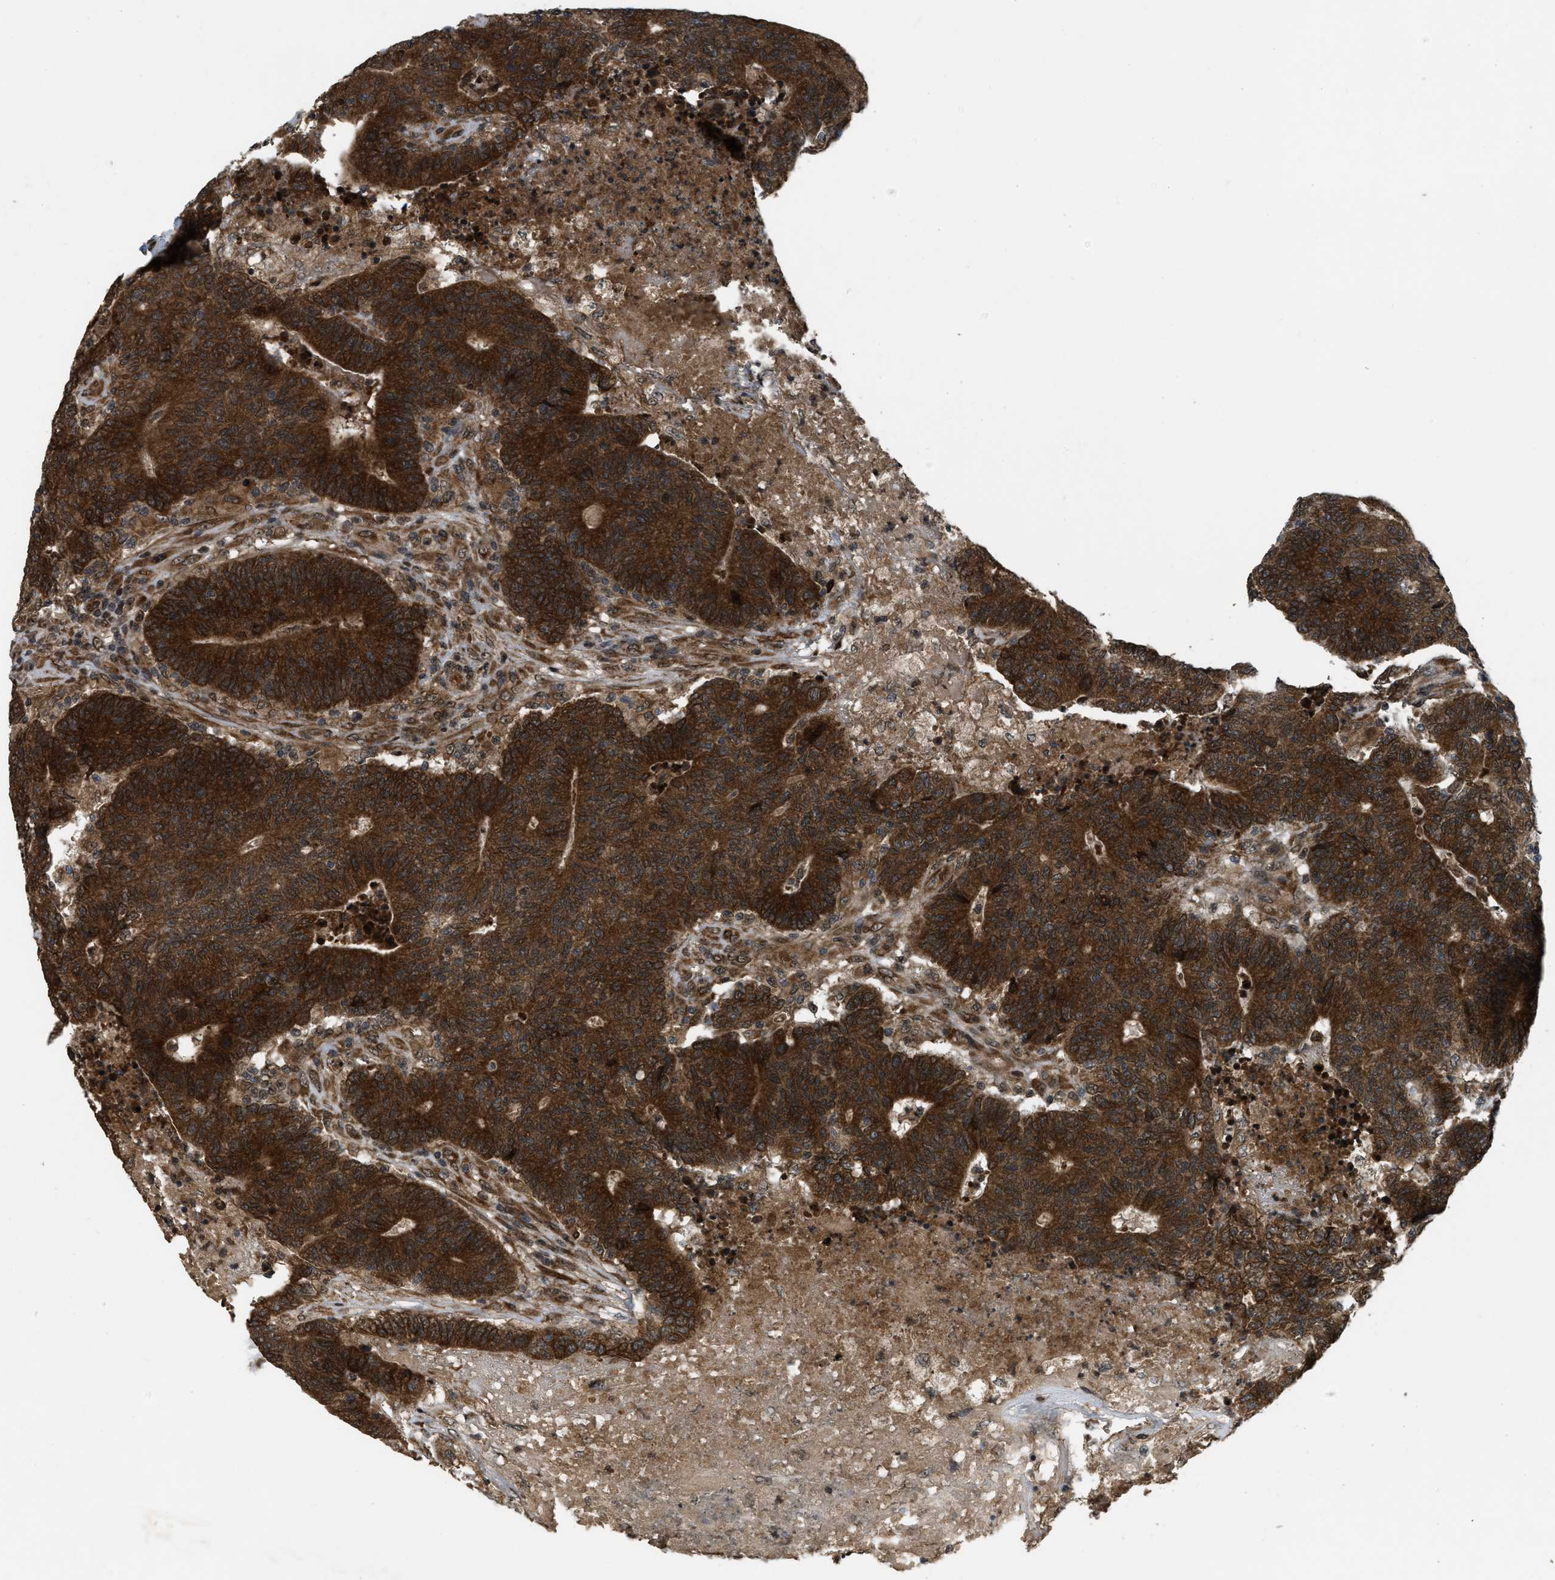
{"staining": {"intensity": "strong", "quantity": ">75%", "location": "cytoplasmic/membranous"}, "tissue": "colorectal cancer", "cell_type": "Tumor cells", "image_type": "cancer", "snomed": [{"axis": "morphology", "description": "Normal tissue, NOS"}, {"axis": "morphology", "description": "Adenocarcinoma, NOS"}, {"axis": "topography", "description": "Colon"}], "caption": "High-power microscopy captured an immunohistochemistry (IHC) micrograph of colorectal cancer, revealing strong cytoplasmic/membranous positivity in about >75% of tumor cells.", "gene": "SPTLC1", "patient": {"sex": "female", "age": 75}}